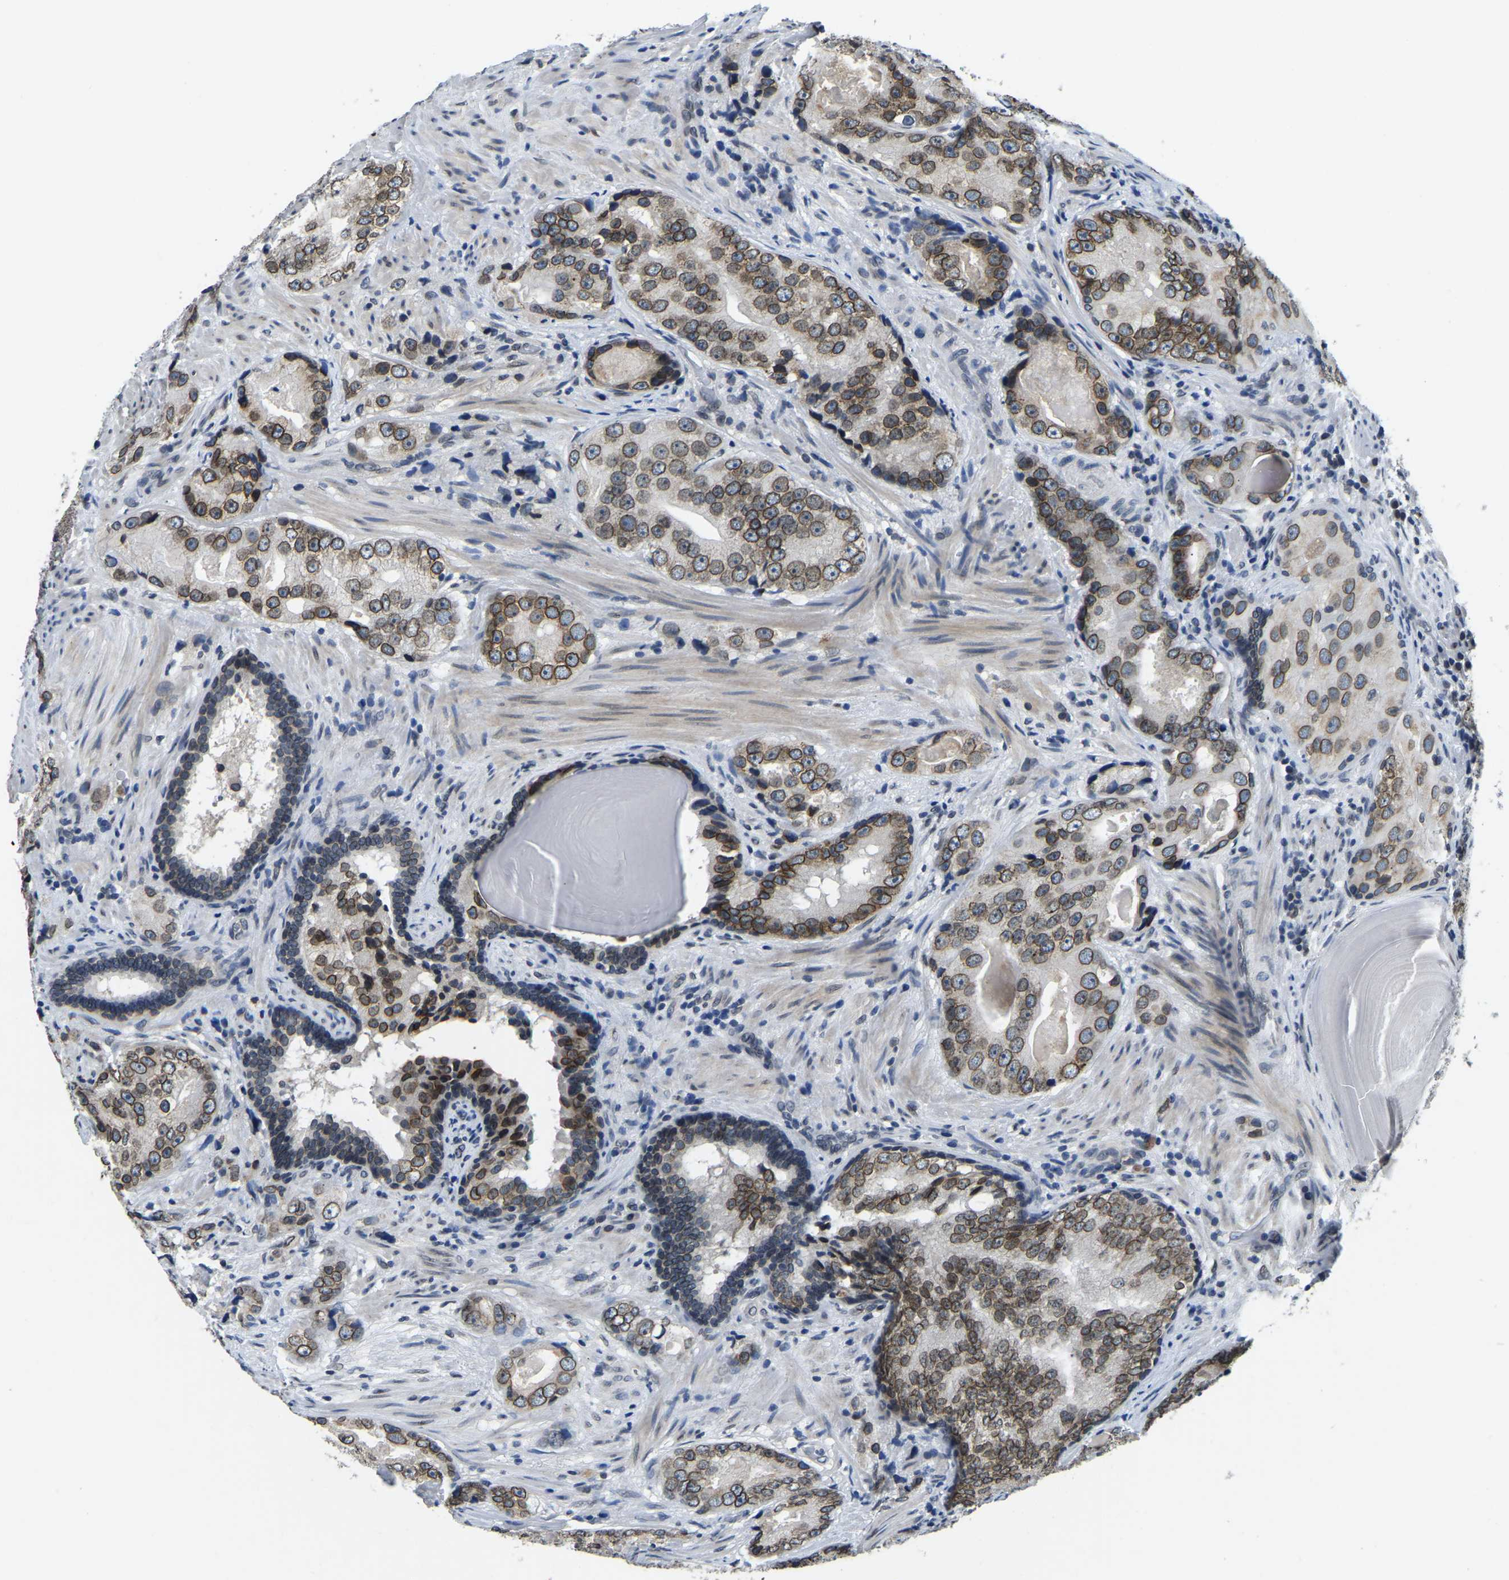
{"staining": {"intensity": "moderate", "quantity": ">75%", "location": "cytoplasmic/membranous,nuclear"}, "tissue": "prostate cancer", "cell_type": "Tumor cells", "image_type": "cancer", "snomed": [{"axis": "morphology", "description": "Adenocarcinoma, High grade"}, {"axis": "topography", "description": "Prostate"}], "caption": "DAB immunohistochemical staining of prostate cancer exhibits moderate cytoplasmic/membranous and nuclear protein staining in approximately >75% of tumor cells. Immunohistochemistry stains the protein in brown and the nuclei are stained blue.", "gene": "RANBP2", "patient": {"sex": "male", "age": 66}}